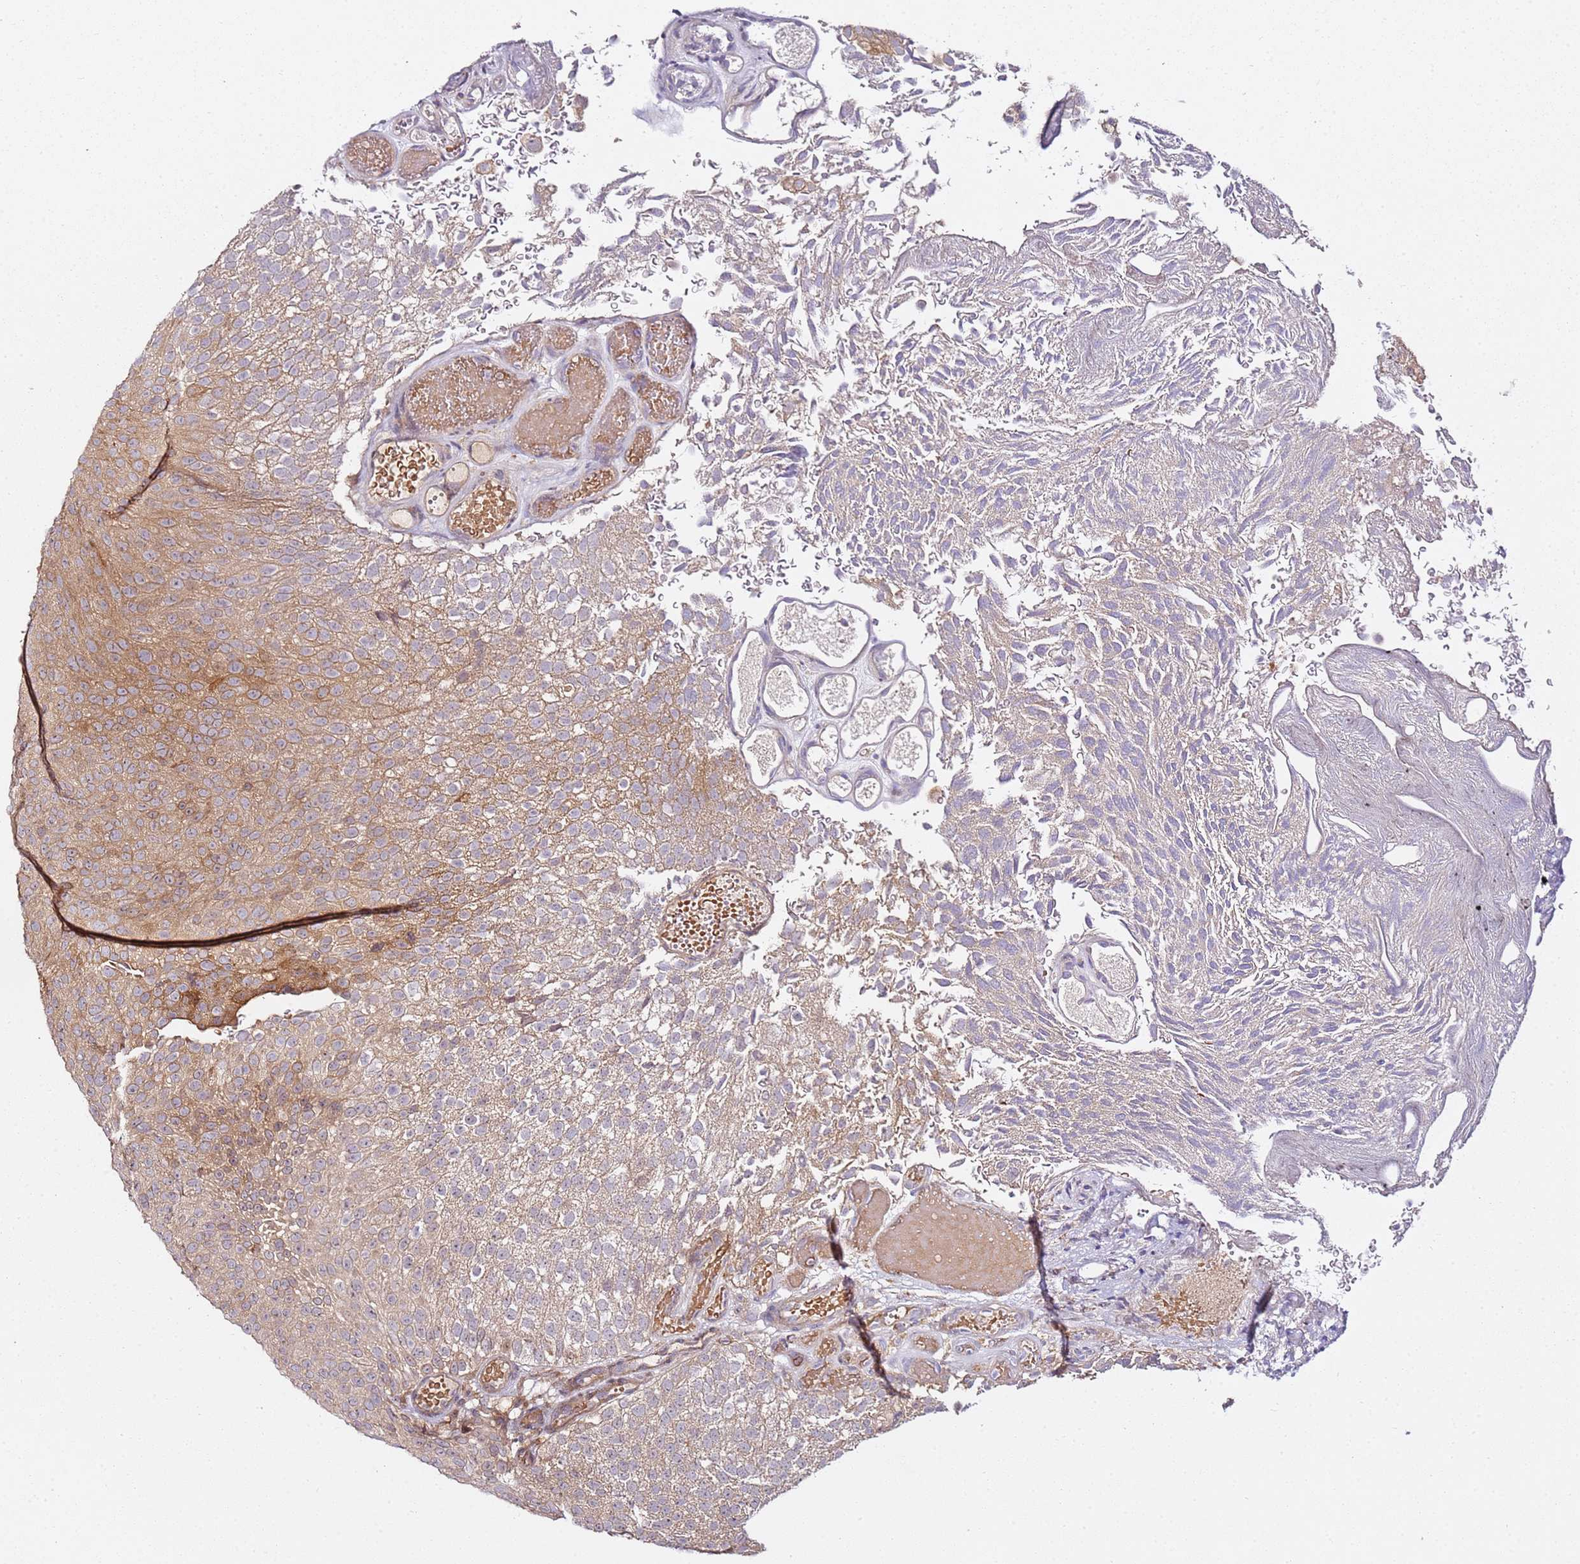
{"staining": {"intensity": "moderate", "quantity": "<25%", "location": "cytoplasmic/membranous"}, "tissue": "urothelial cancer", "cell_type": "Tumor cells", "image_type": "cancer", "snomed": [{"axis": "morphology", "description": "Urothelial carcinoma, Low grade"}, {"axis": "topography", "description": "Urinary bladder"}], "caption": "IHC (DAB) staining of human urothelial cancer shows moderate cytoplasmic/membranous protein expression in about <25% of tumor cells. Immunohistochemistry stains the protein in brown and the nuclei are stained blue.", "gene": "PRMT7", "patient": {"sex": "male", "age": 78}}